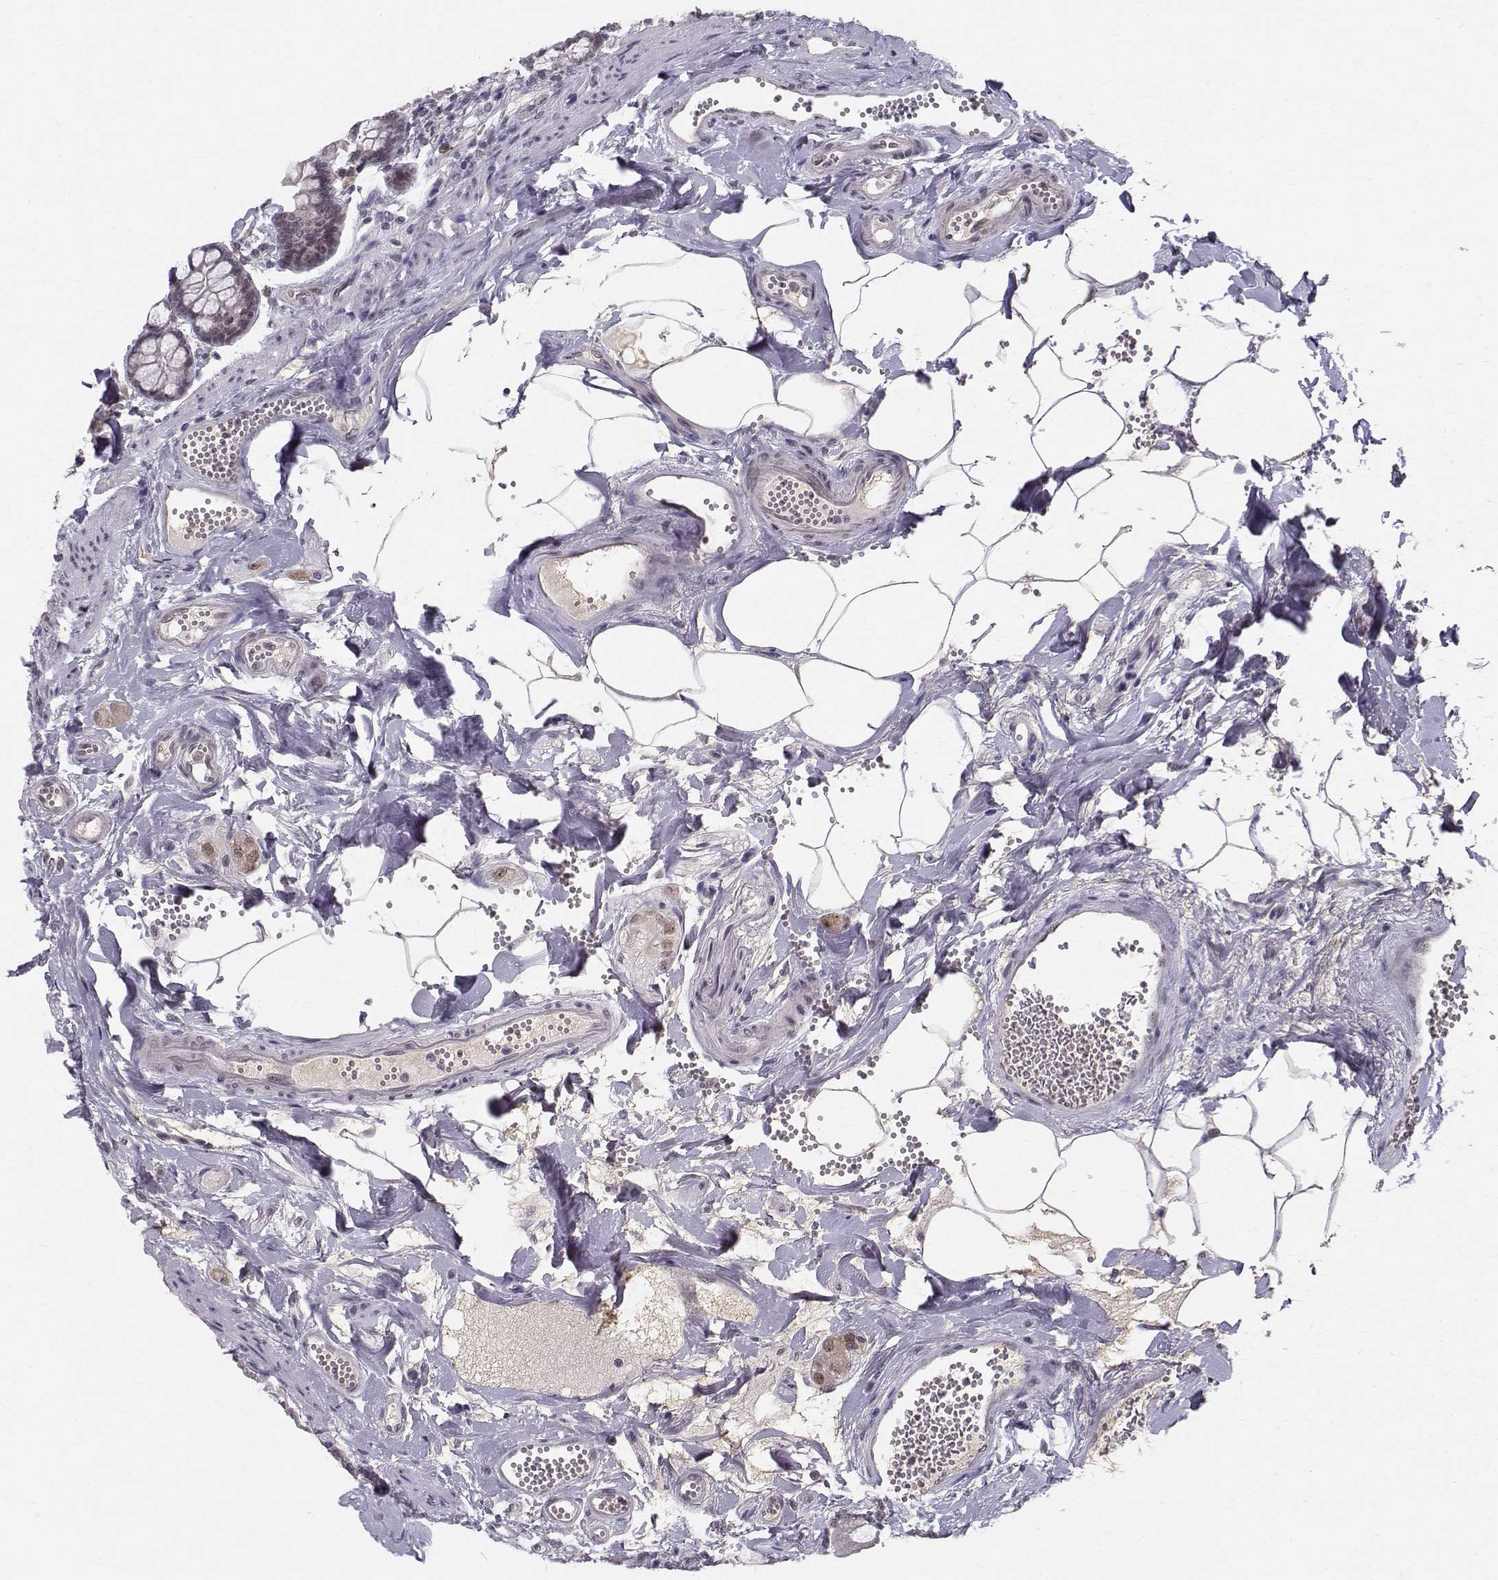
{"staining": {"intensity": "moderate", "quantity": "25%-75%", "location": "cytoplasmic/membranous"}, "tissue": "small intestine", "cell_type": "Glandular cells", "image_type": "normal", "snomed": [{"axis": "morphology", "description": "Normal tissue, NOS"}, {"axis": "topography", "description": "Small intestine"}], "caption": "Immunohistochemical staining of unremarkable small intestine reveals 25%-75% levels of moderate cytoplasmic/membranous protein staining in approximately 25%-75% of glandular cells.", "gene": "RPP38", "patient": {"sex": "female", "age": 56}}